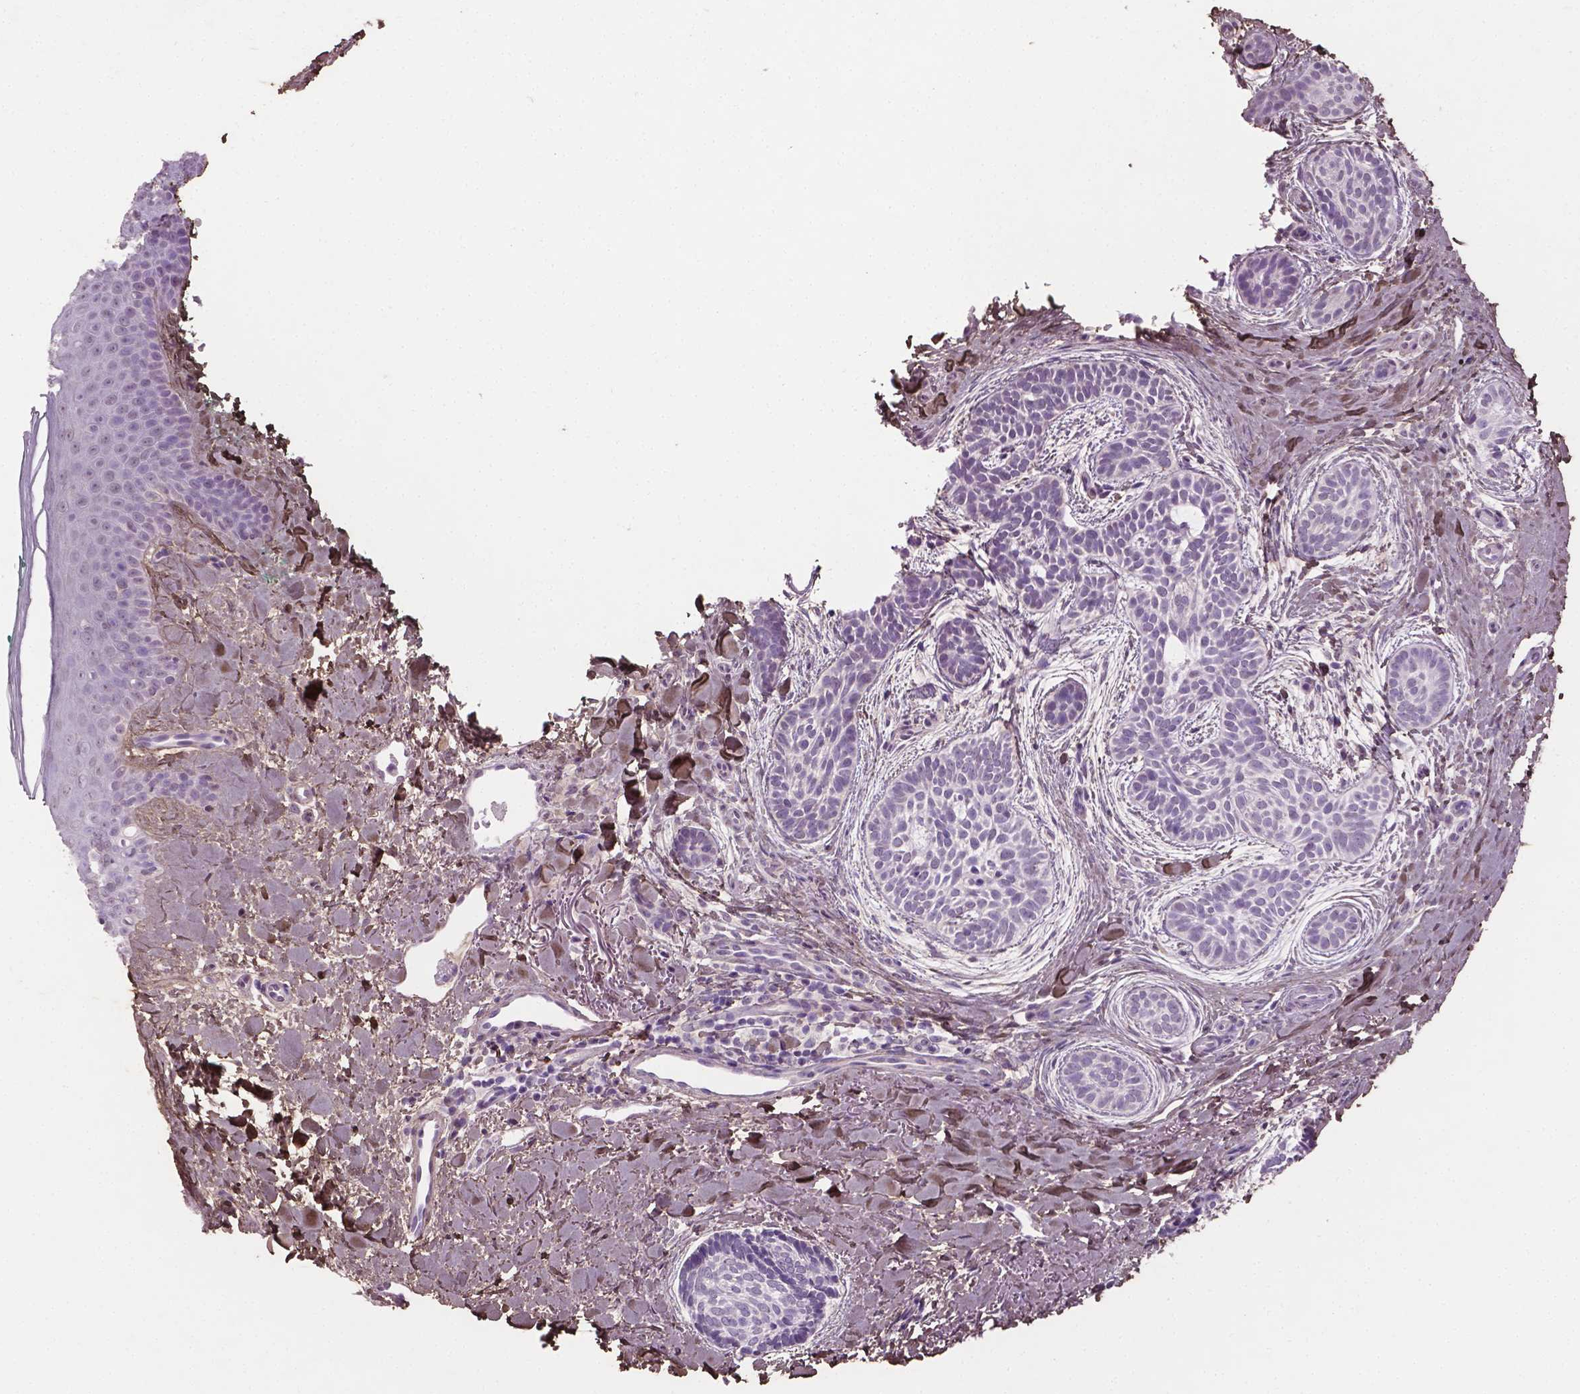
{"staining": {"intensity": "negative", "quantity": "none", "location": "none"}, "tissue": "skin cancer", "cell_type": "Tumor cells", "image_type": "cancer", "snomed": [{"axis": "morphology", "description": "Basal cell carcinoma"}, {"axis": "topography", "description": "Skin"}], "caption": "This is an IHC micrograph of human basal cell carcinoma (skin). There is no positivity in tumor cells.", "gene": "DLG2", "patient": {"sex": "male", "age": 63}}